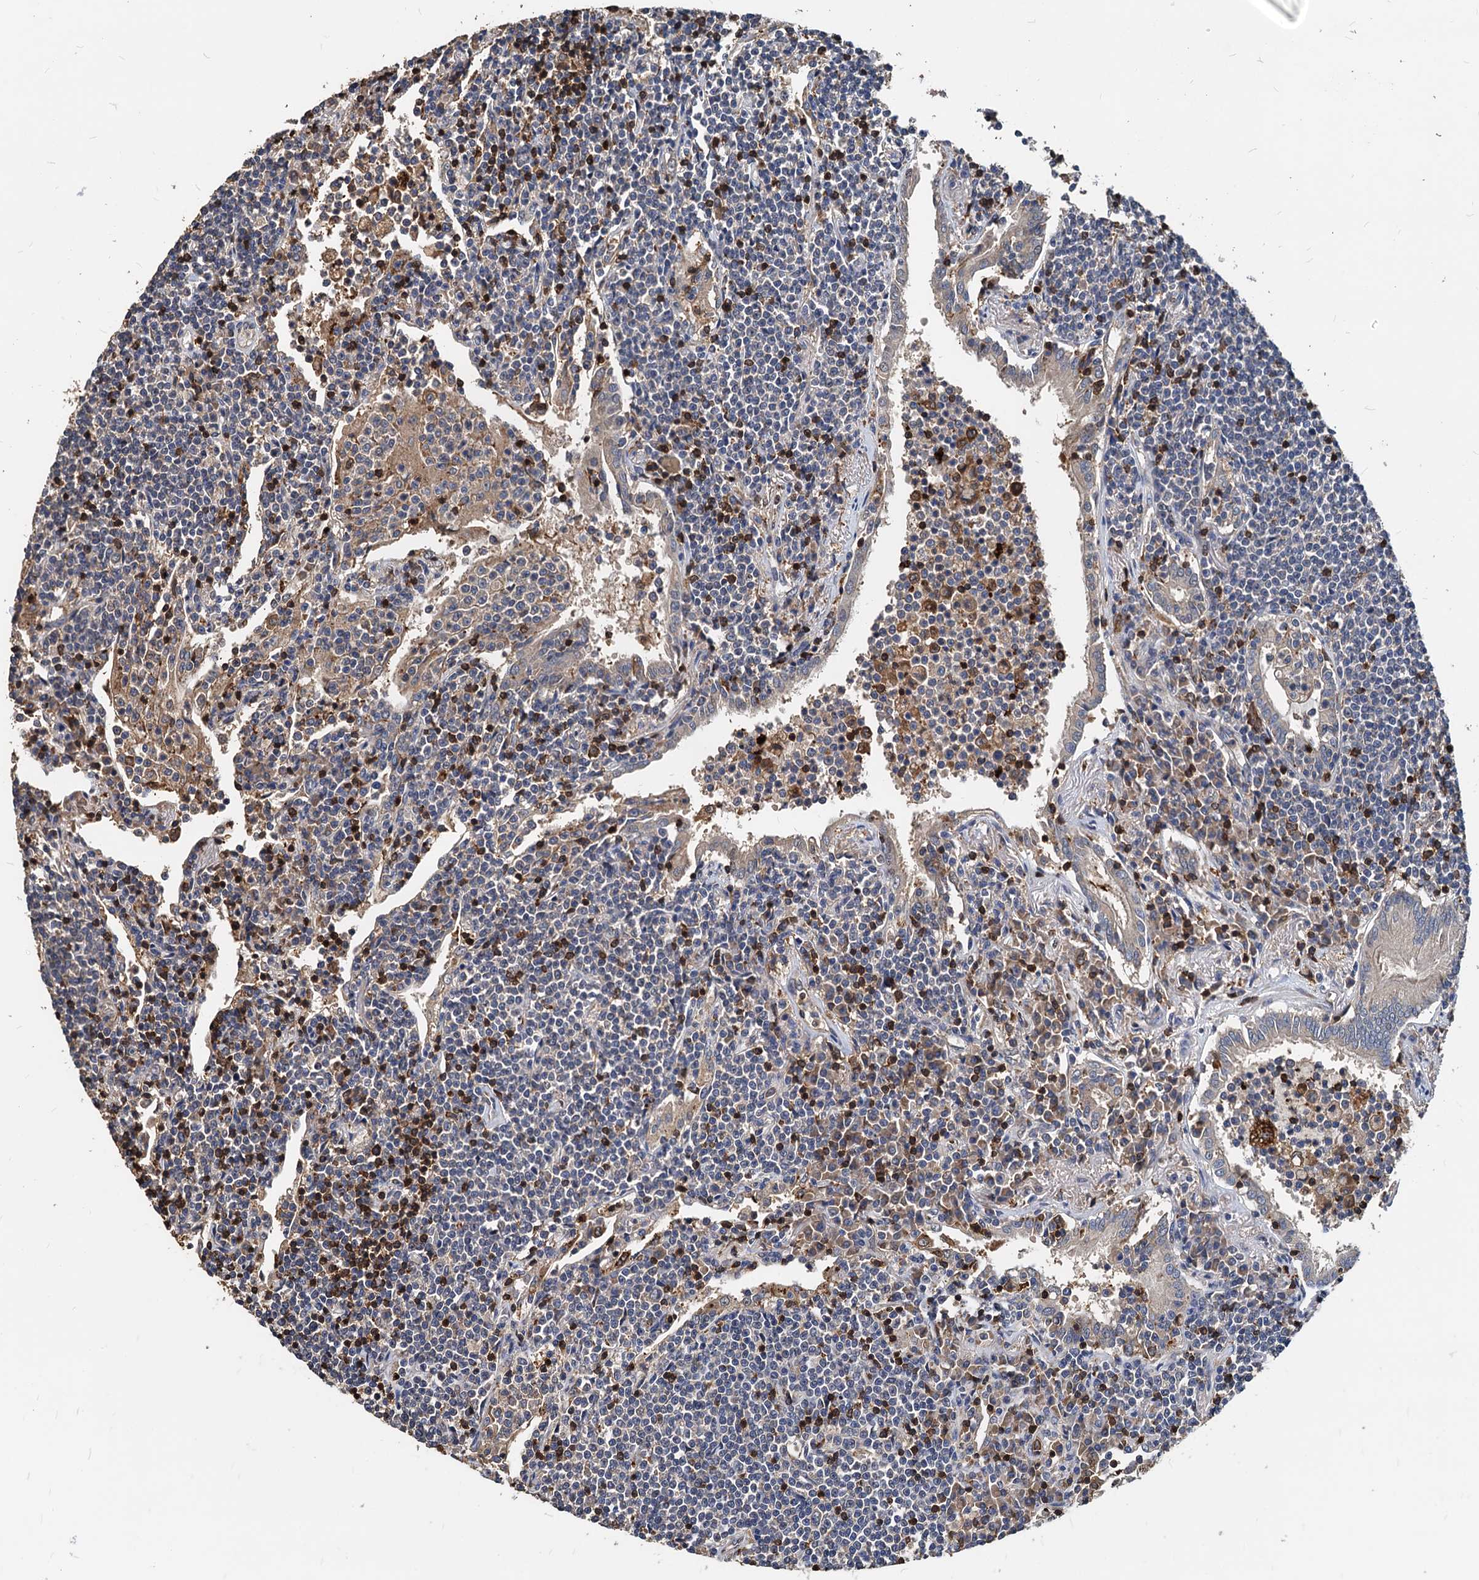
{"staining": {"intensity": "negative", "quantity": "none", "location": "none"}, "tissue": "lymphoma", "cell_type": "Tumor cells", "image_type": "cancer", "snomed": [{"axis": "morphology", "description": "Malignant lymphoma, non-Hodgkin's type, Low grade"}, {"axis": "topography", "description": "Lung"}], "caption": "DAB immunohistochemical staining of low-grade malignant lymphoma, non-Hodgkin's type demonstrates no significant expression in tumor cells.", "gene": "LCP2", "patient": {"sex": "female", "age": 71}}